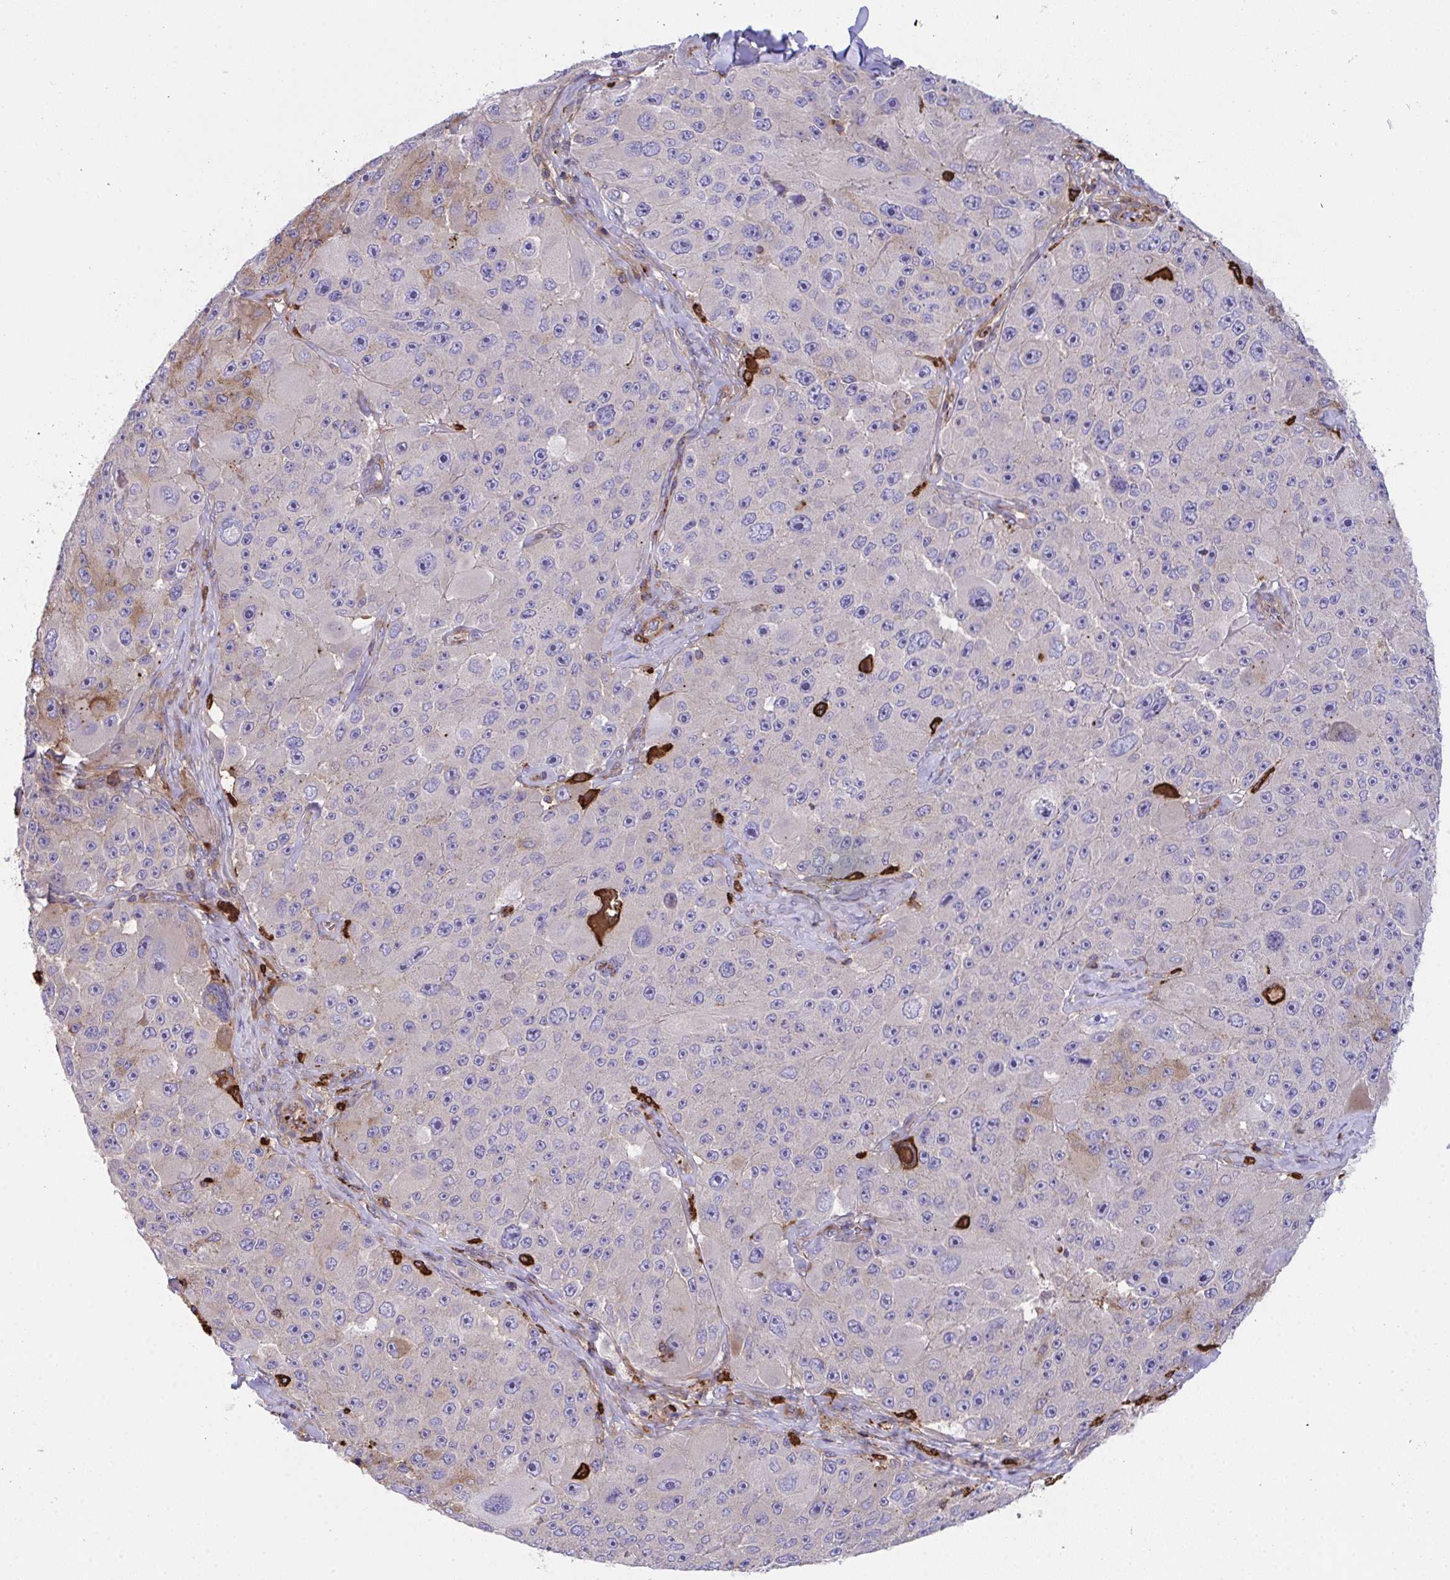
{"staining": {"intensity": "weak", "quantity": "<25%", "location": "cytoplasmic/membranous"}, "tissue": "melanoma", "cell_type": "Tumor cells", "image_type": "cancer", "snomed": [{"axis": "morphology", "description": "Malignant melanoma, Metastatic site"}, {"axis": "topography", "description": "Lymph node"}], "caption": "Photomicrograph shows no significant protein positivity in tumor cells of malignant melanoma (metastatic site). (DAB (3,3'-diaminobenzidine) immunohistochemistry visualized using brightfield microscopy, high magnification).", "gene": "PPIH", "patient": {"sex": "male", "age": 62}}